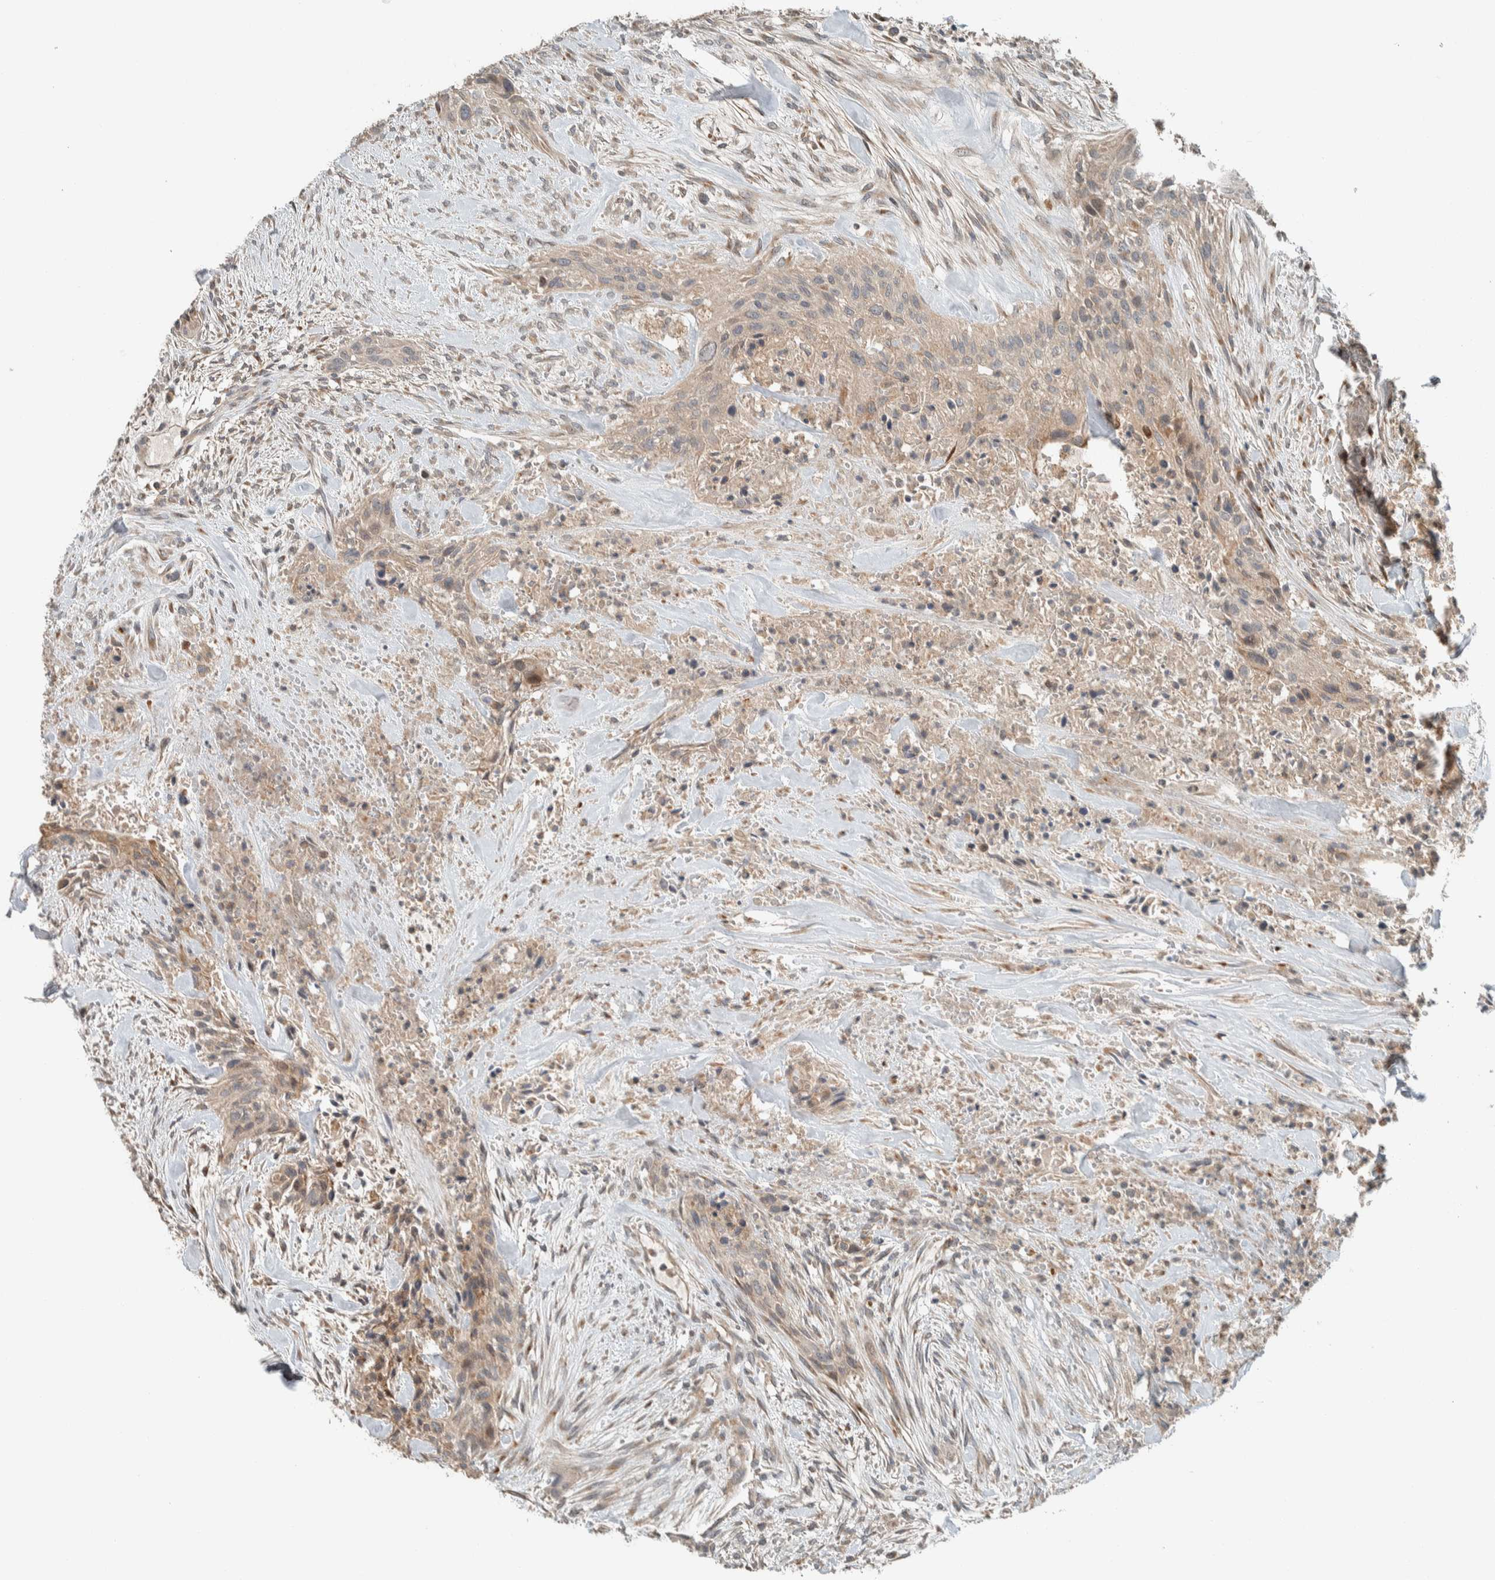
{"staining": {"intensity": "weak", "quantity": ">75%", "location": "cytoplasmic/membranous"}, "tissue": "urothelial cancer", "cell_type": "Tumor cells", "image_type": "cancer", "snomed": [{"axis": "morphology", "description": "Urothelial carcinoma, High grade"}, {"axis": "topography", "description": "Urinary bladder"}], "caption": "The image displays staining of high-grade urothelial carcinoma, revealing weak cytoplasmic/membranous protein expression (brown color) within tumor cells.", "gene": "NBR1", "patient": {"sex": "male", "age": 35}}